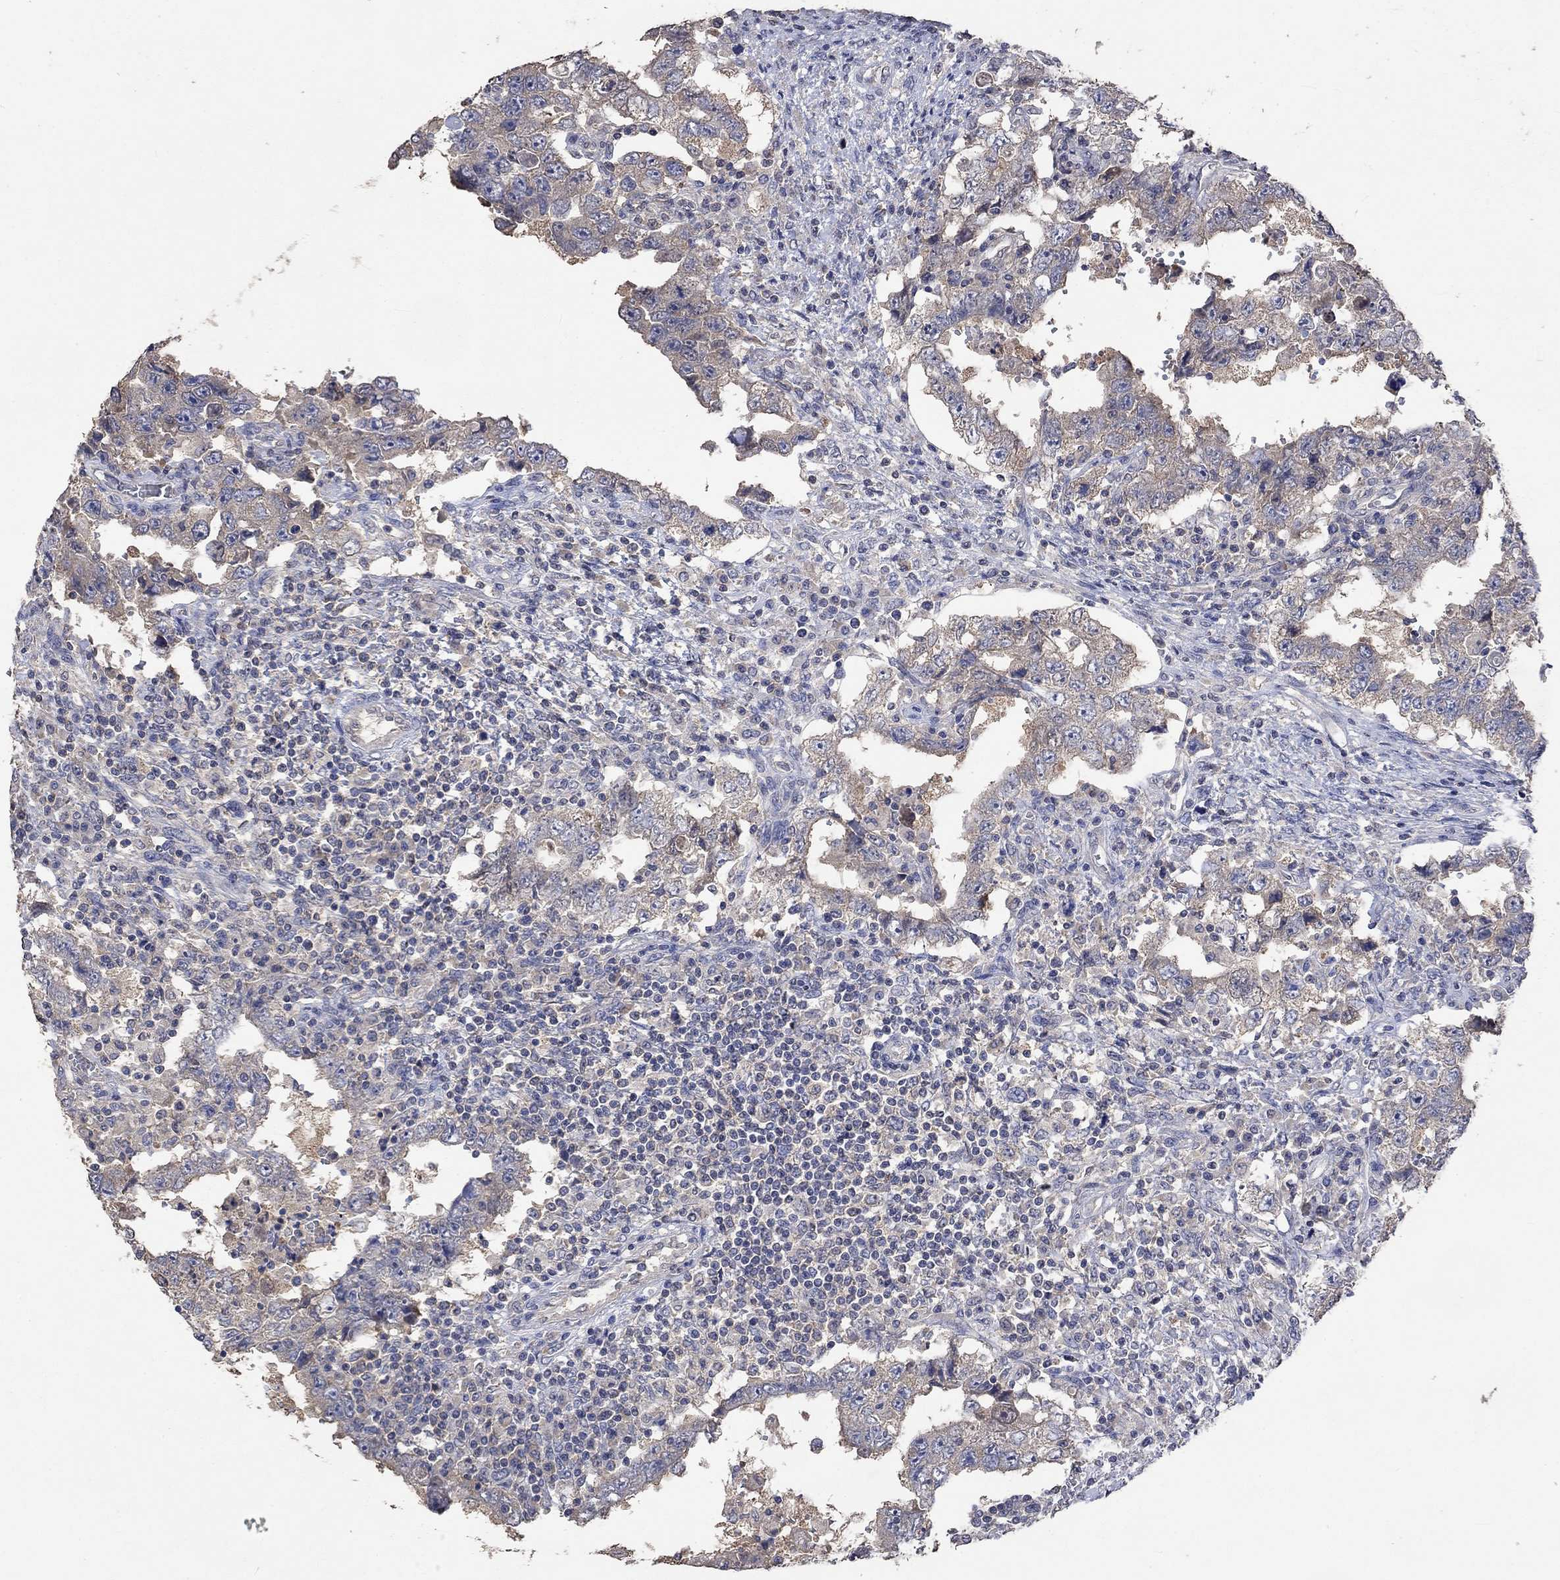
{"staining": {"intensity": "moderate", "quantity": "25%-75%", "location": "cytoplasmic/membranous"}, "tissue": "testis cancer", "cell_type": "Tumor cells", "image_type": "cancer", "snomed": [{"axis": "morphology", "description": "Carcinoma, Embryonal, NOS"}, {"axis": "topography", "description": "Testis"}], "caption": "Immunohistochemical staining of human testis cancer reveals moderate cytoplasmic/membranous protein staining in approximately 25%-75% of tumor cells.", "gene": "PTPN20", "patient": {"sex": "male", "age": 26}}